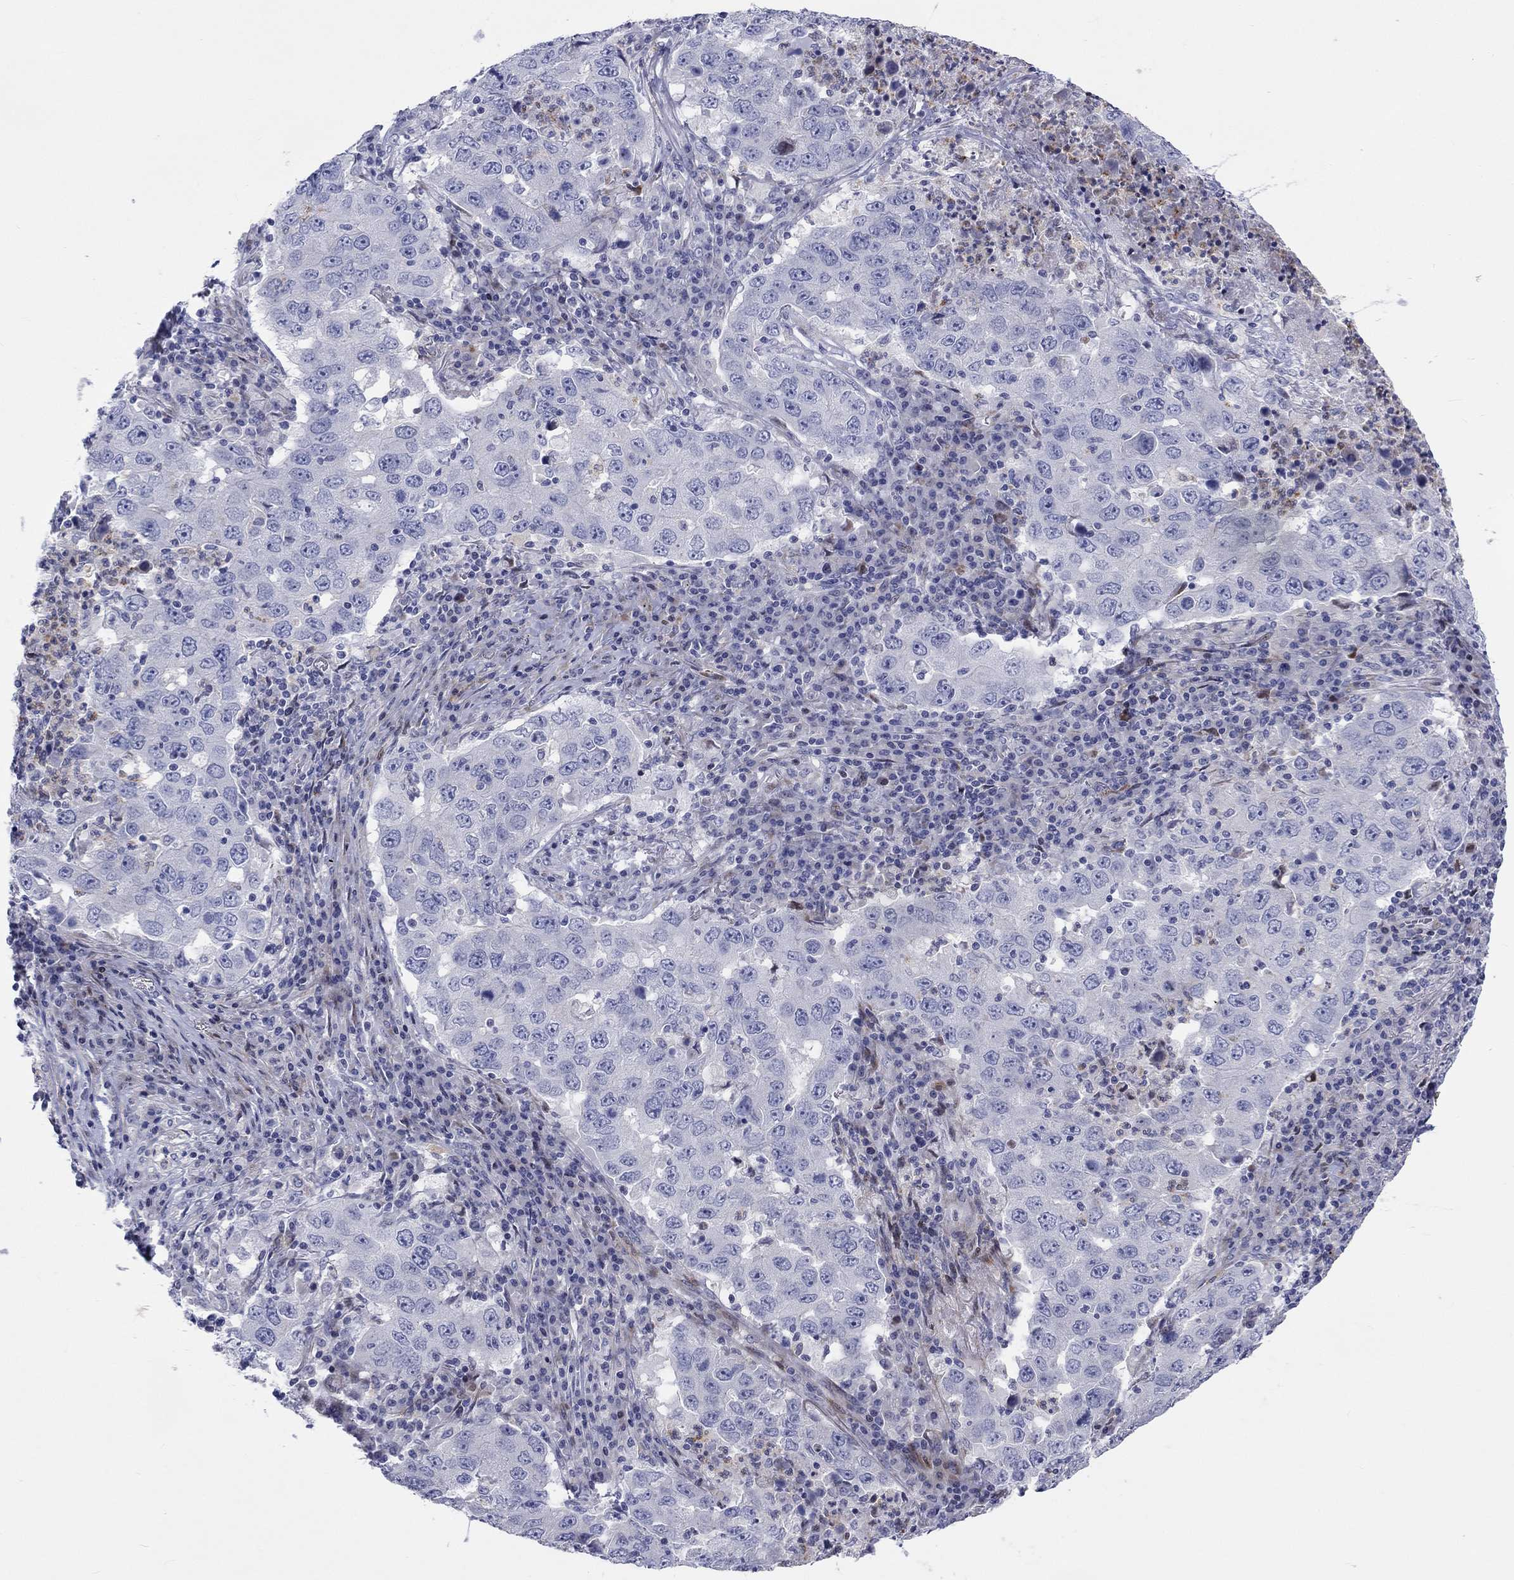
{"staining": {"intensity": "negative", "quantity": "none", "location": "none"}, "tissue": "lung cancer", "cell_type": "Tumor cells", "image_type": "cancer", "snomed": [{"axis": "morphology", "description": "Adenocarcinoma, NOS"}, {"axis": "topography", "description": "Lung"}], "caption": "Lung cancer (adenocarcinoma) was stained to show a protein in brown. There is no significant positivity in tumor cells.", "gene": "ARHGAP36", "patient": {"sex": "male", "age": 73}}